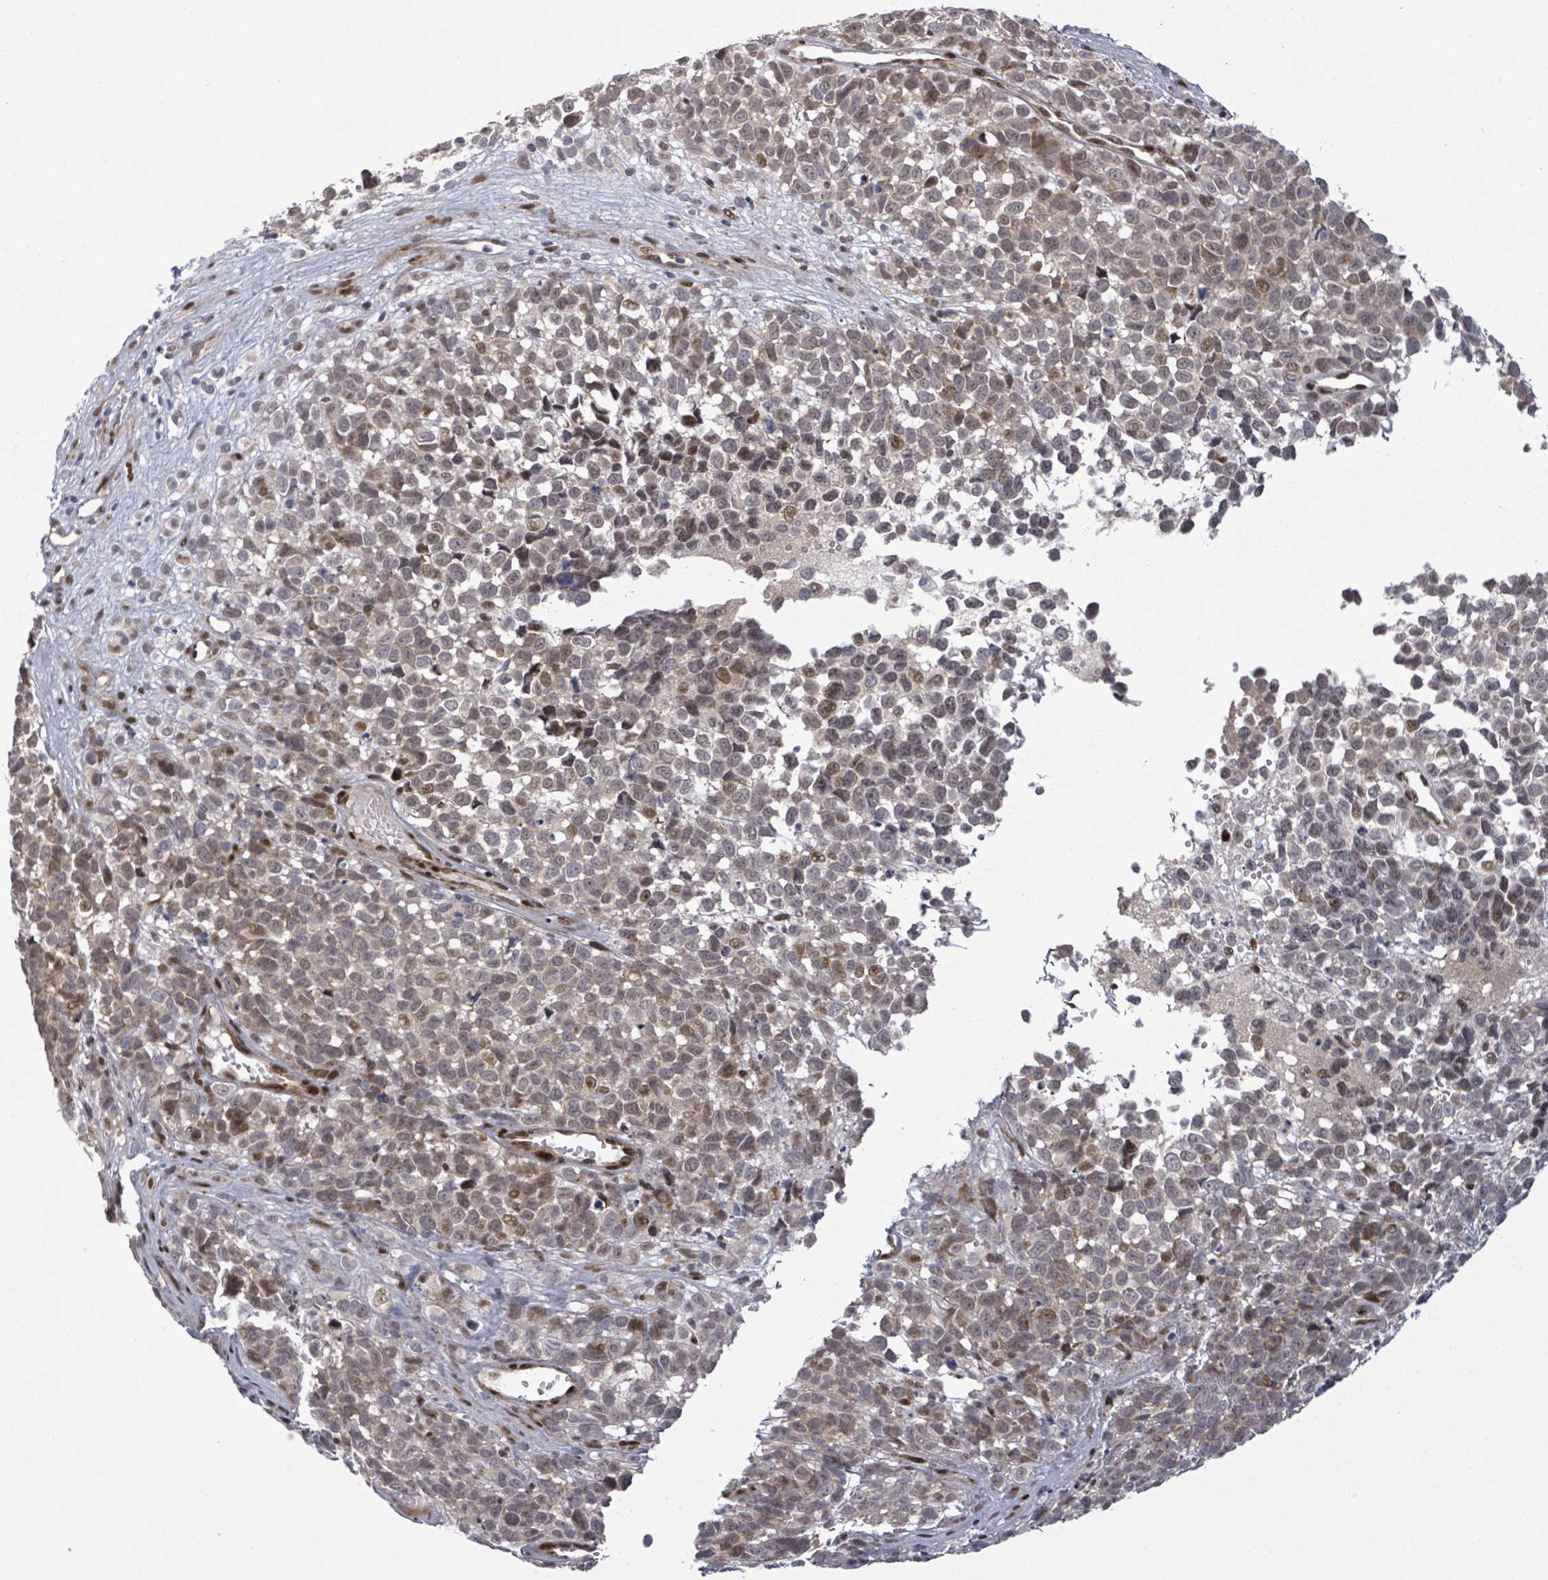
{"staining": {"intensity": "weak", "quantity": "<25%", "location": "nuclear"}, "tissue": "melanoma", "cell_type": "Tumor cells", "image_type": "cancer", "snomed": [{"axis": "morphology", "description": "Malignant melanoma, NOS"}, {"axis": "topography", "description": "Nose, NOS"}], "caption": "IHC of melanoma exhibits no staining in tumor cells. (DAB immunohistochemistry (IHC) with hematoxylin counter stain).", "gene": "TUSC1", "patient": {"sex": "female", "age": 48}}